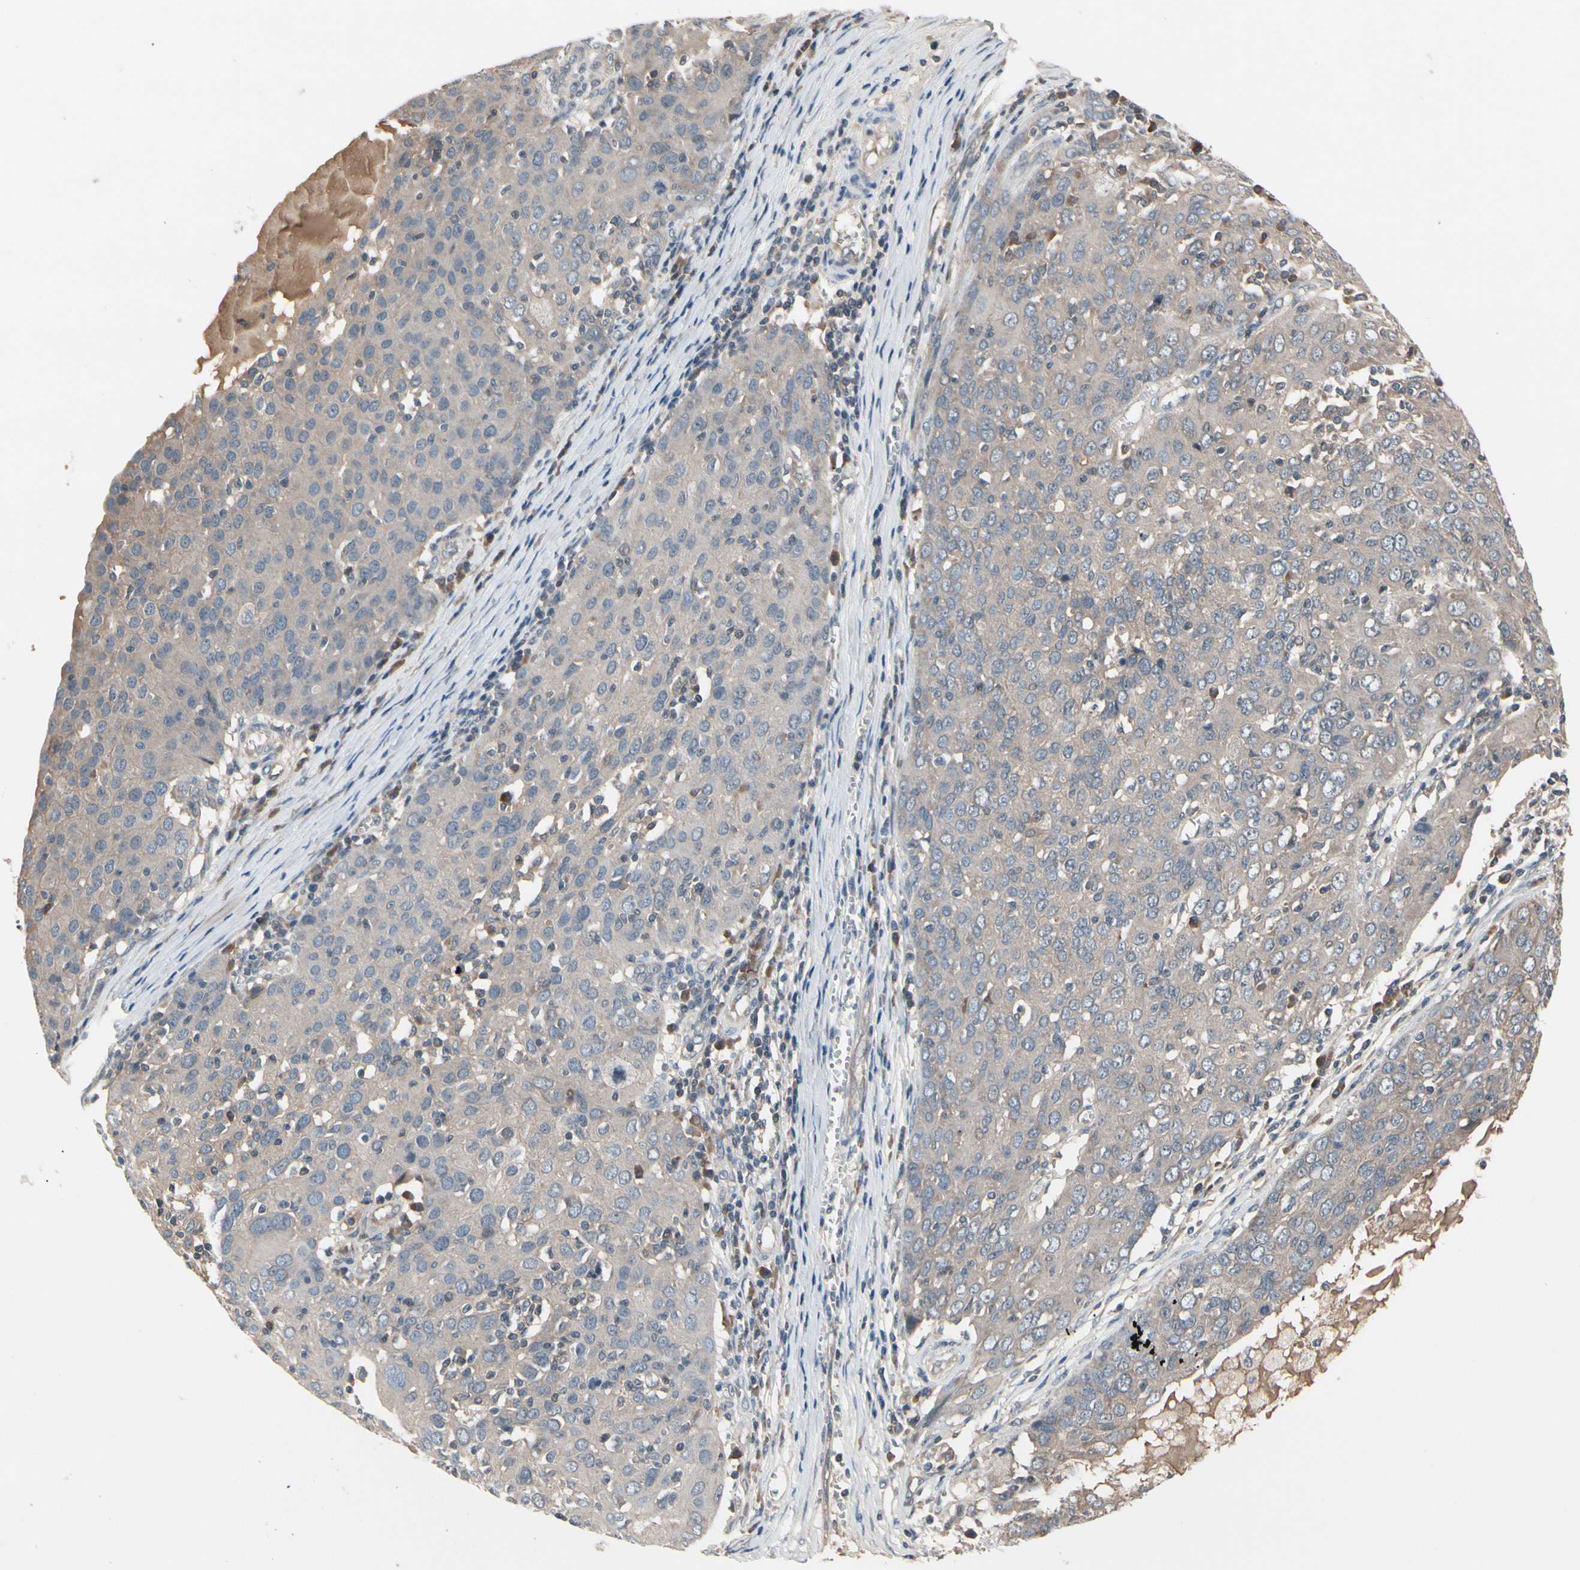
{"staining": {"intensity": "weak", "quantity": ">75%", "location": "cytoplasmic/membranous"}, "tissue": "ovarian cancer", "cell_type": "Tumor cells", "image_type": "cancer", "snomed": [{"axis": "morphology", "description": "Carcinoma, endometroid"}, {"axis": "topography", "description": "Ovary"}], "caption": "Ovarian cancer (endometroid carcinoma) tissue displays weak cytoplasmic/membranous positivity in approximately >75% of tumor cells, visualized by immunohistochemistry.", "gene": "NSF", "patient": {"sex": "female", "age": 50}}